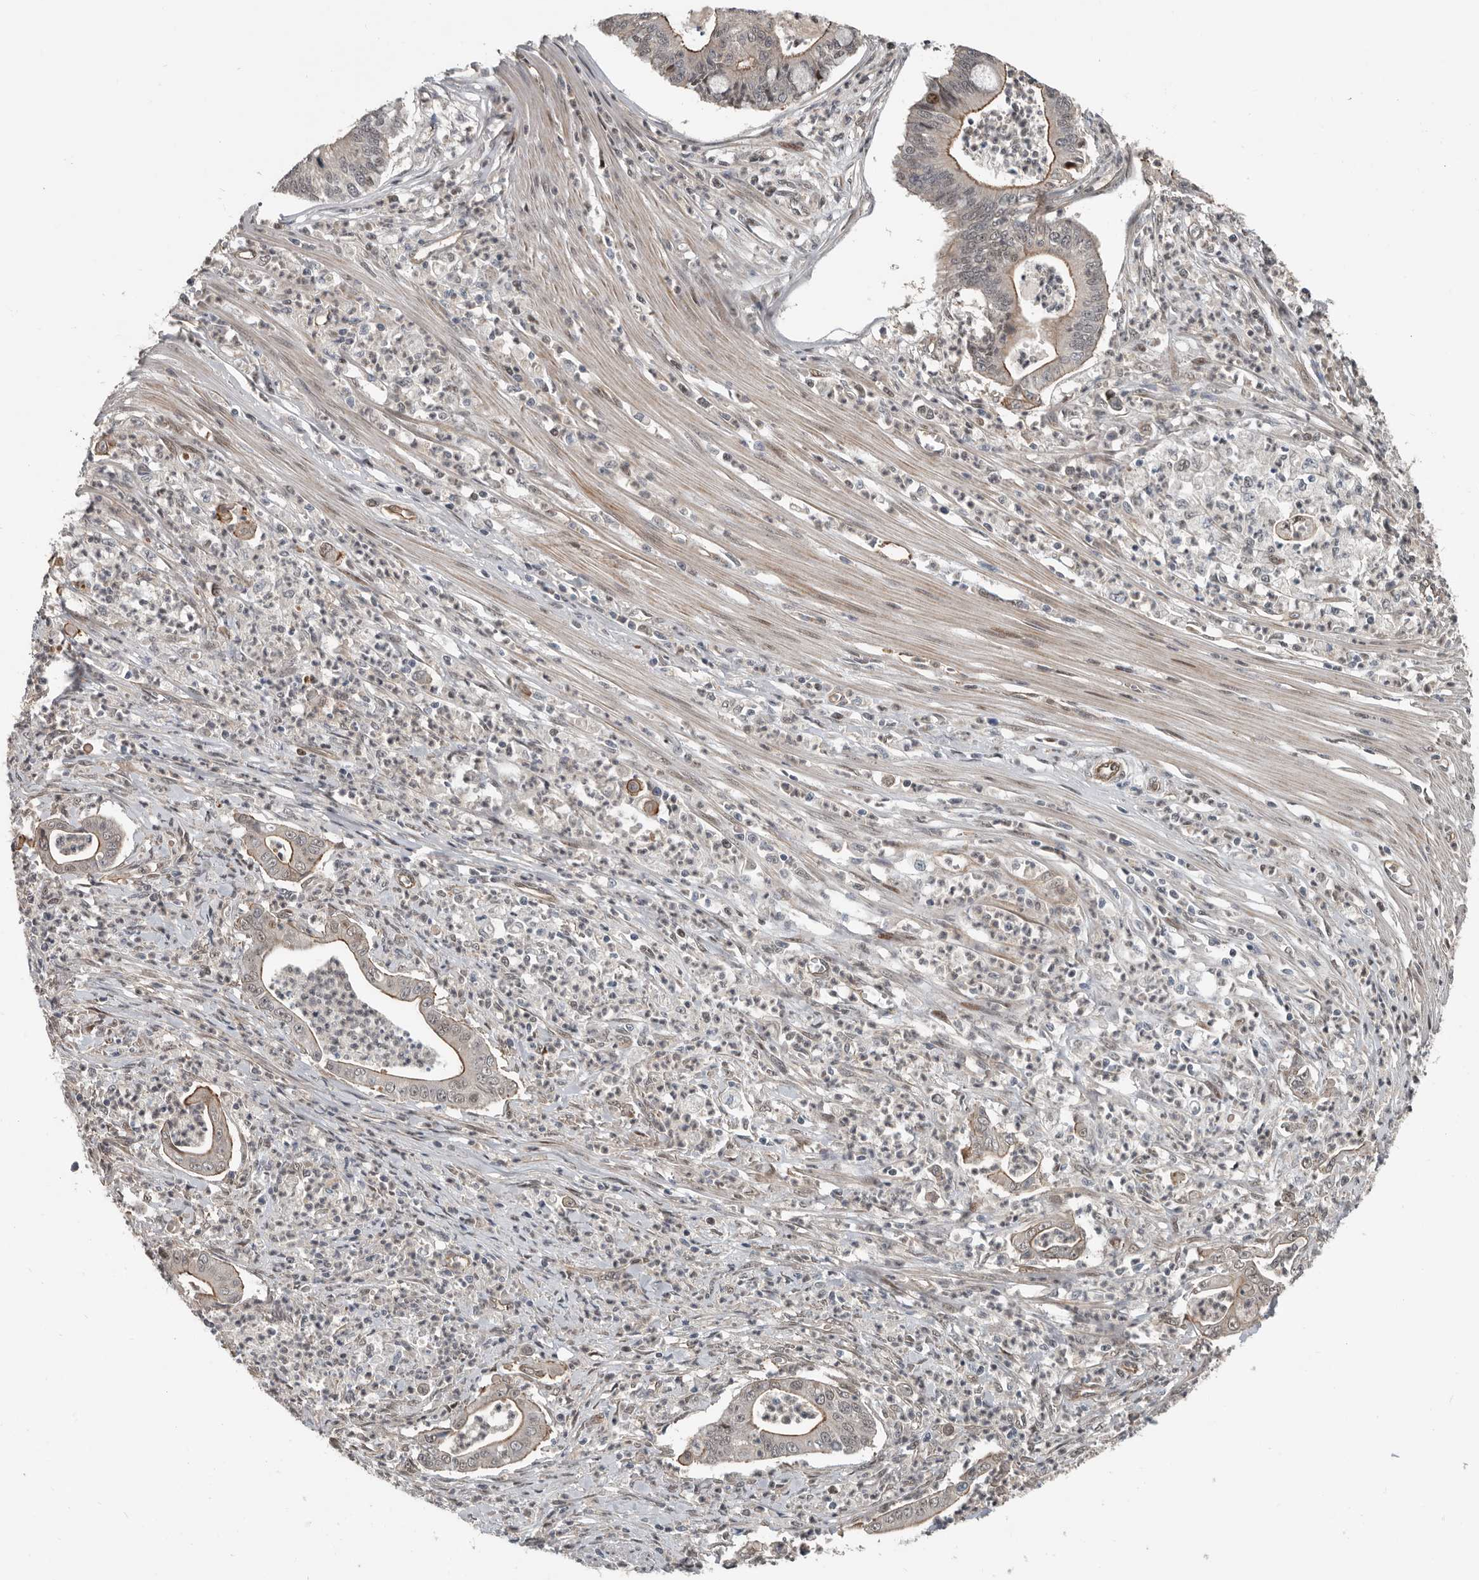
{"staining": {"intensity": "weak", "quantity": "25%-75%", "location": "cytoplasmic/membranous"}, "tissue": "pancreatic cancer", "cell_type": "Tumor cells", "image_type": "cancer", "snomed": [{"axis": "morphology", "description": "Adenocarcinoma, NOS"}, {"axis": "topography", "description": "Pancreas"}], "caption": "Immunohistochemistry image of adenocarcinoma (pancreatic) stained for a protein (brown), which exhibits low levels of weak cytoplasmic/membranous positivity in about 25%-75% of tumor cells.", "gene": "YOD1", "patient": {"sex": "male", "age": 69}}